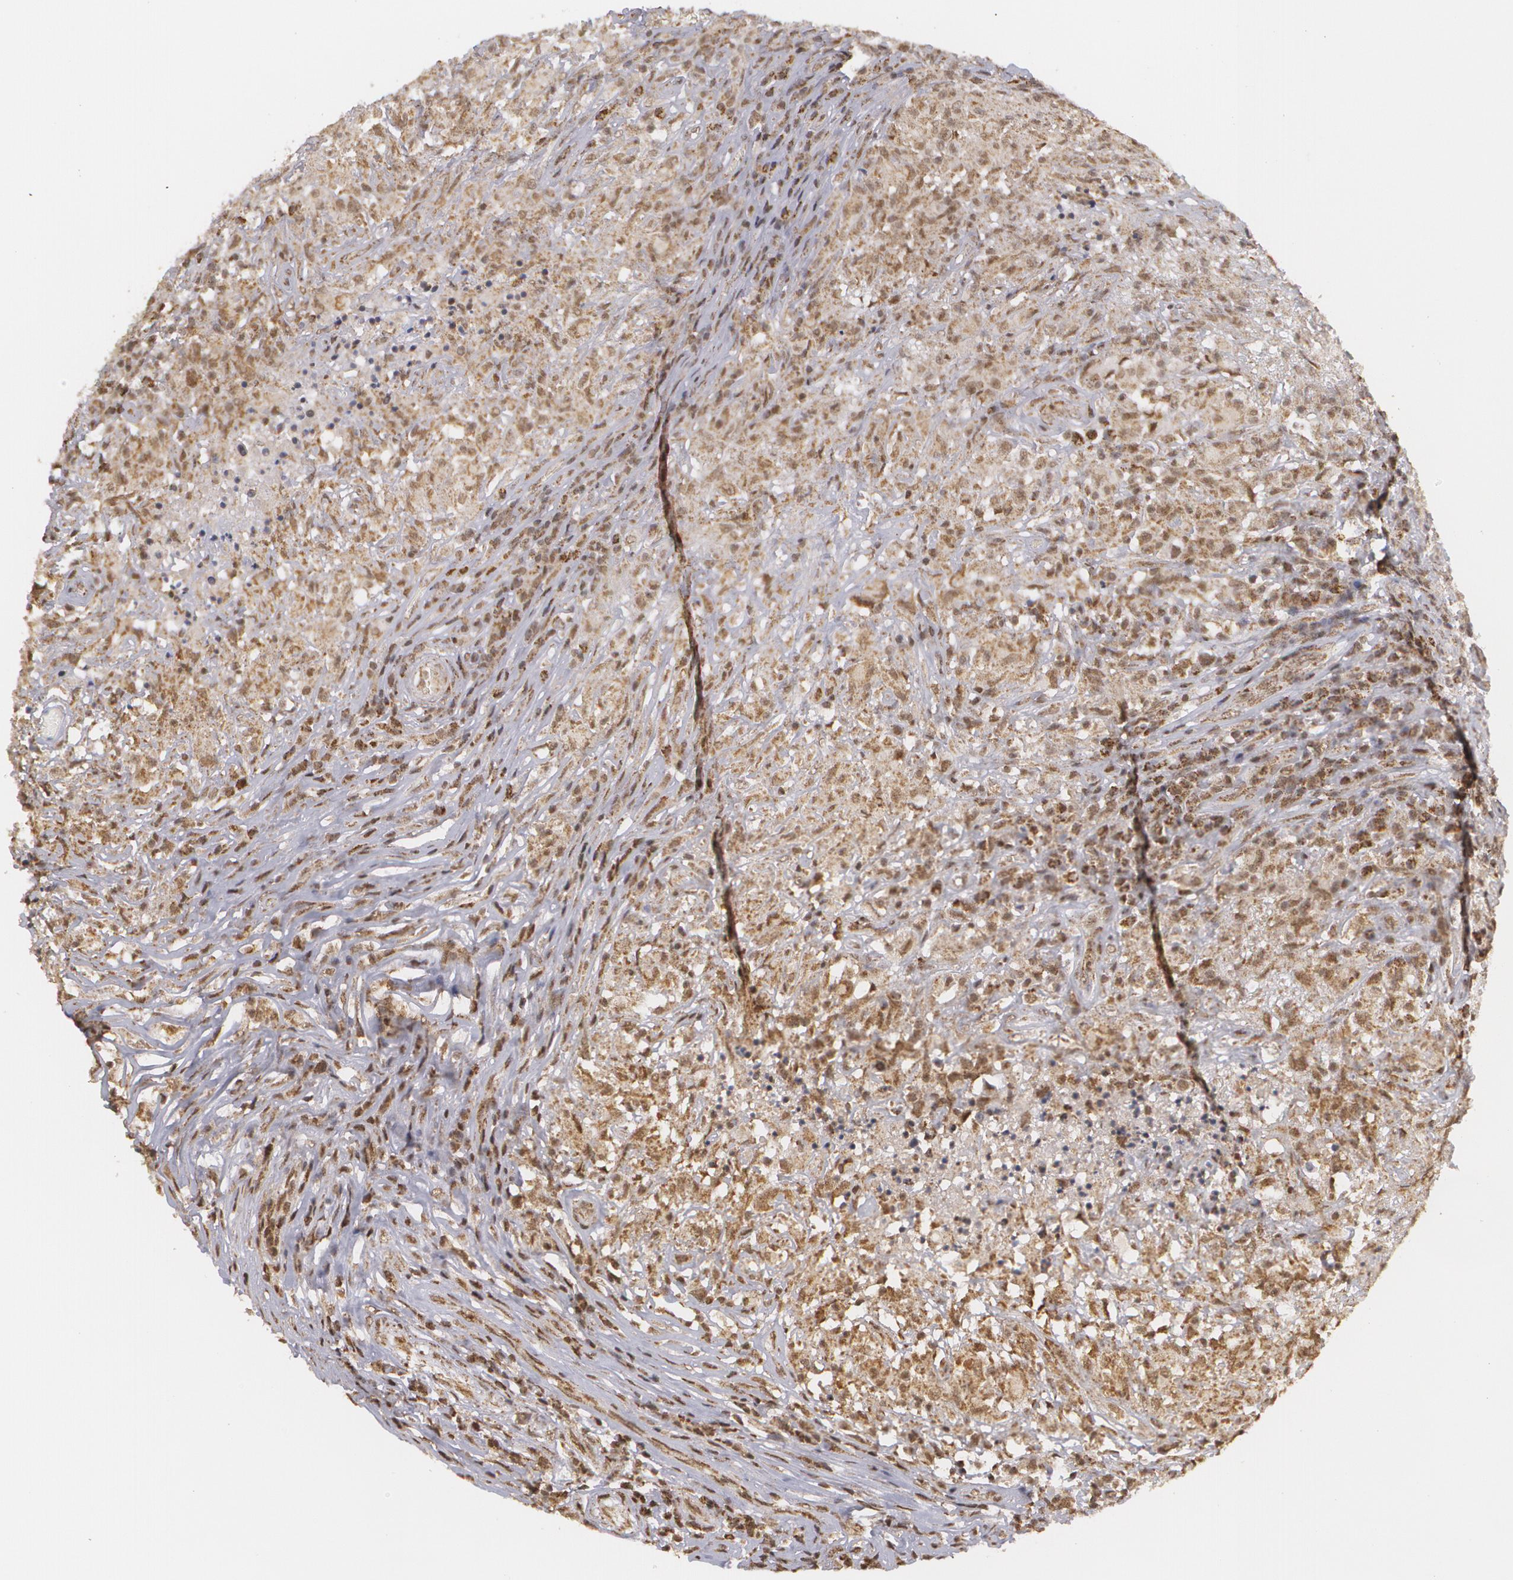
{"staining": {"intensity": "weak", "quantity": ">75%", "location": "cytoplasmic/membranous,nuclear"}, "tissue": "testis cancer", "cell_type": "Tumor cells", "image_type": "cancer", "snomed": [{"axis": "morphology", "description": "Seminoma, NOS"}, {"axis": "topography", "description": "Testis"}], "caption": "DAB (3,3'-diaminobenzidine) immunohistochemical staining of seminoma (testis) displays weak cytoplasmic/membranous and nuclear protein positivity in approximately >75% of tumor cells.", "gene": "MXD1", "patient": {"sex": "male", "age": 34}}